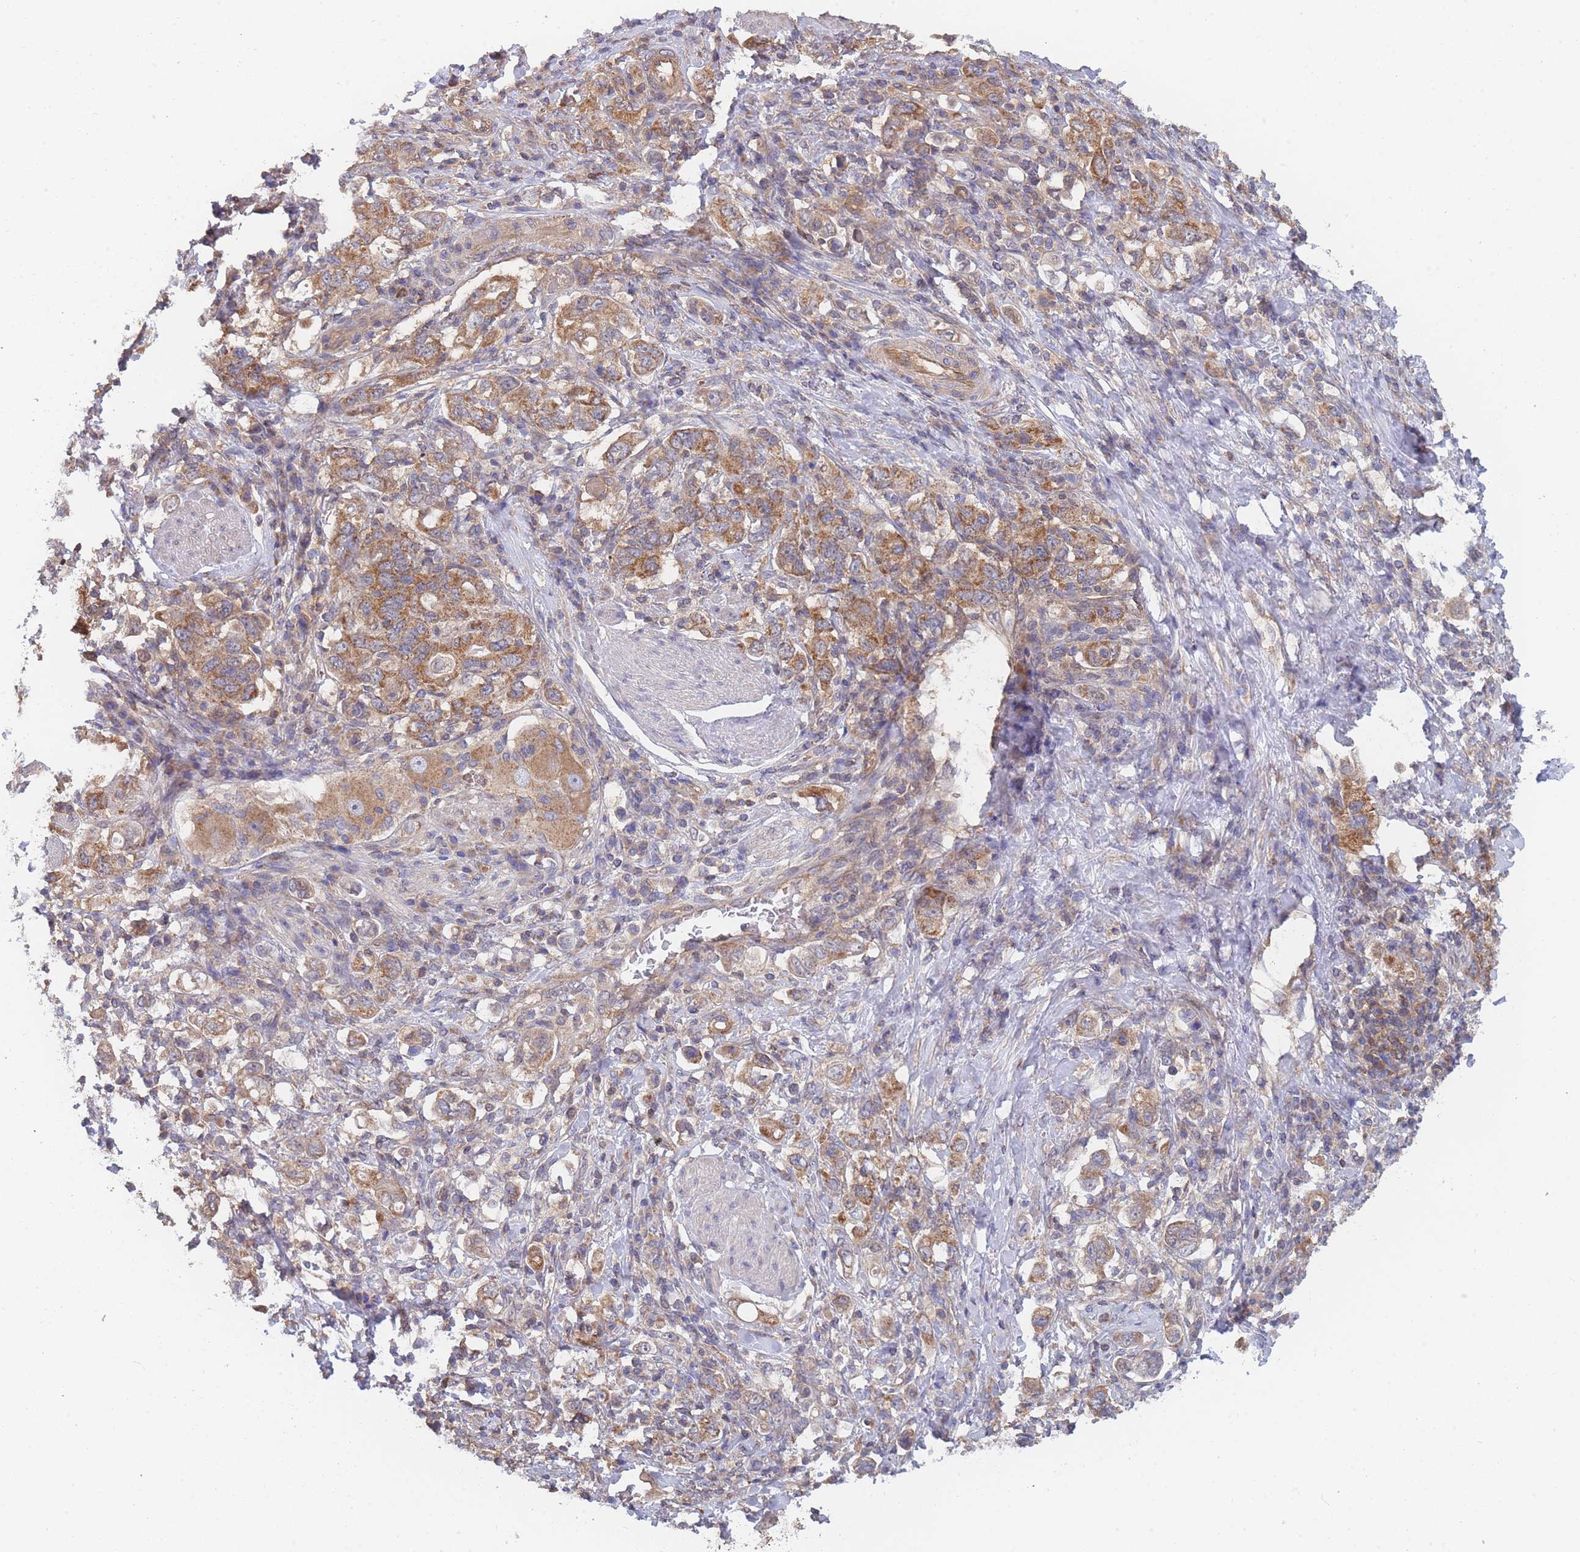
{"staining": {"intensity": "moderate", "quantity": ">75%", "location": "cytoplasmic/membranous"}, "tissue": "stomach cancer", "cell_type": "Tumor cells", "image_type": "cancer", "snomed": [{"axis": "morphology", "description": "Adenocarcinoma, NOS"}, {"axis": "topography", "description": "Stomach, upper"}, {"axis": "topography", "description": "Stomach"}], "caption": "This is an image of immunohistochemistry staining of stomach cancer (adenocarcinoma), which shows moderate positivity in the cytoplasmic/membranous of tumor cells.", "gene": "MRPS18B", "patient": {"sex": "male", "age": 62}}